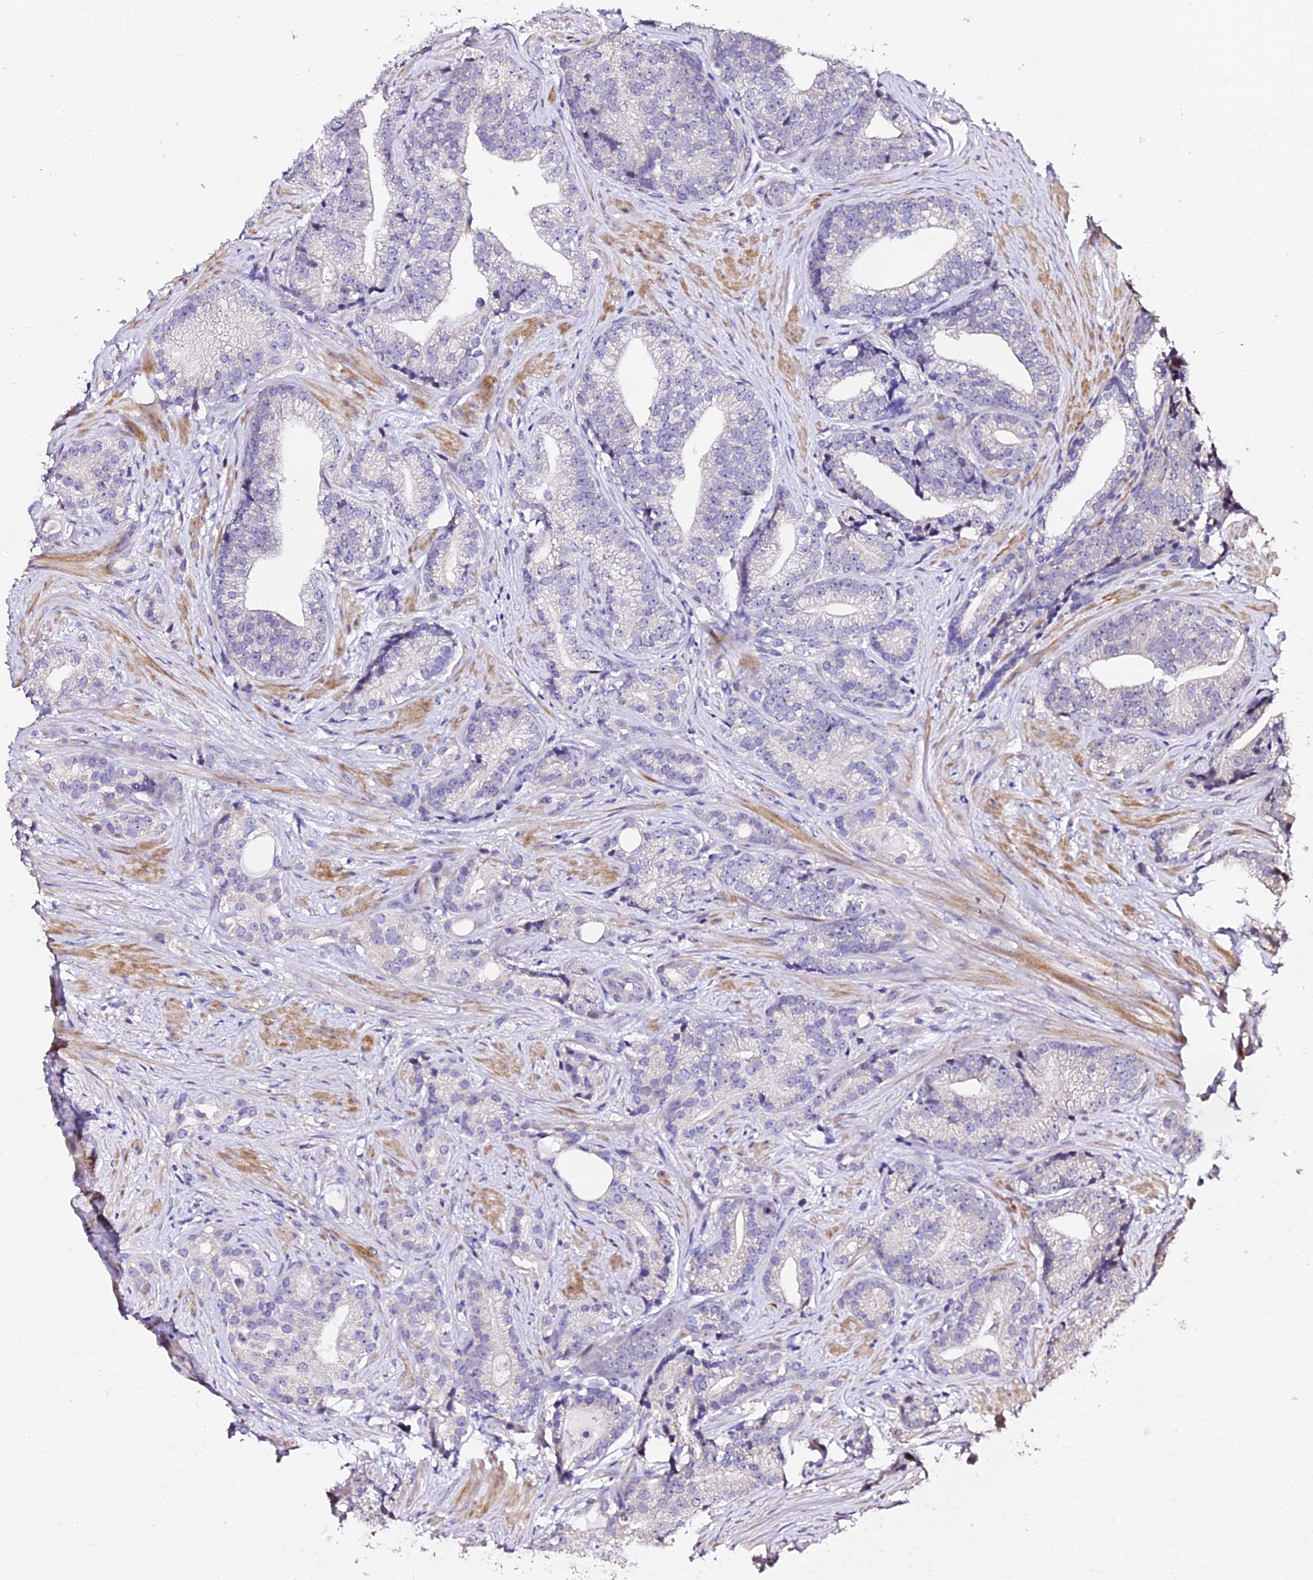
{"staining": {"intensity": "negative", "quantity": "none", "location": "none"}, "tissue": "prostate cancer", "cell_type": "Tumor cells", "image_type": "cancer", "snomed": [{"axis": "morphology", "description": "Adenocarcinoma, Low grade"}, {"axis": "topography", "description": "Prostate"}], "caption": "Immunohistochemistry (IHC) photomicrograph of neoplastic tissue: human adenocarcinoma (low-grade) (prostate) stained with DAB demonstrates no significant protein expression in tumor cells. (Immunohistochemistry, brightfield microscopy, high magnification).", "gene": "GPN3", "patient": {"sex": "male", "age": 71}}